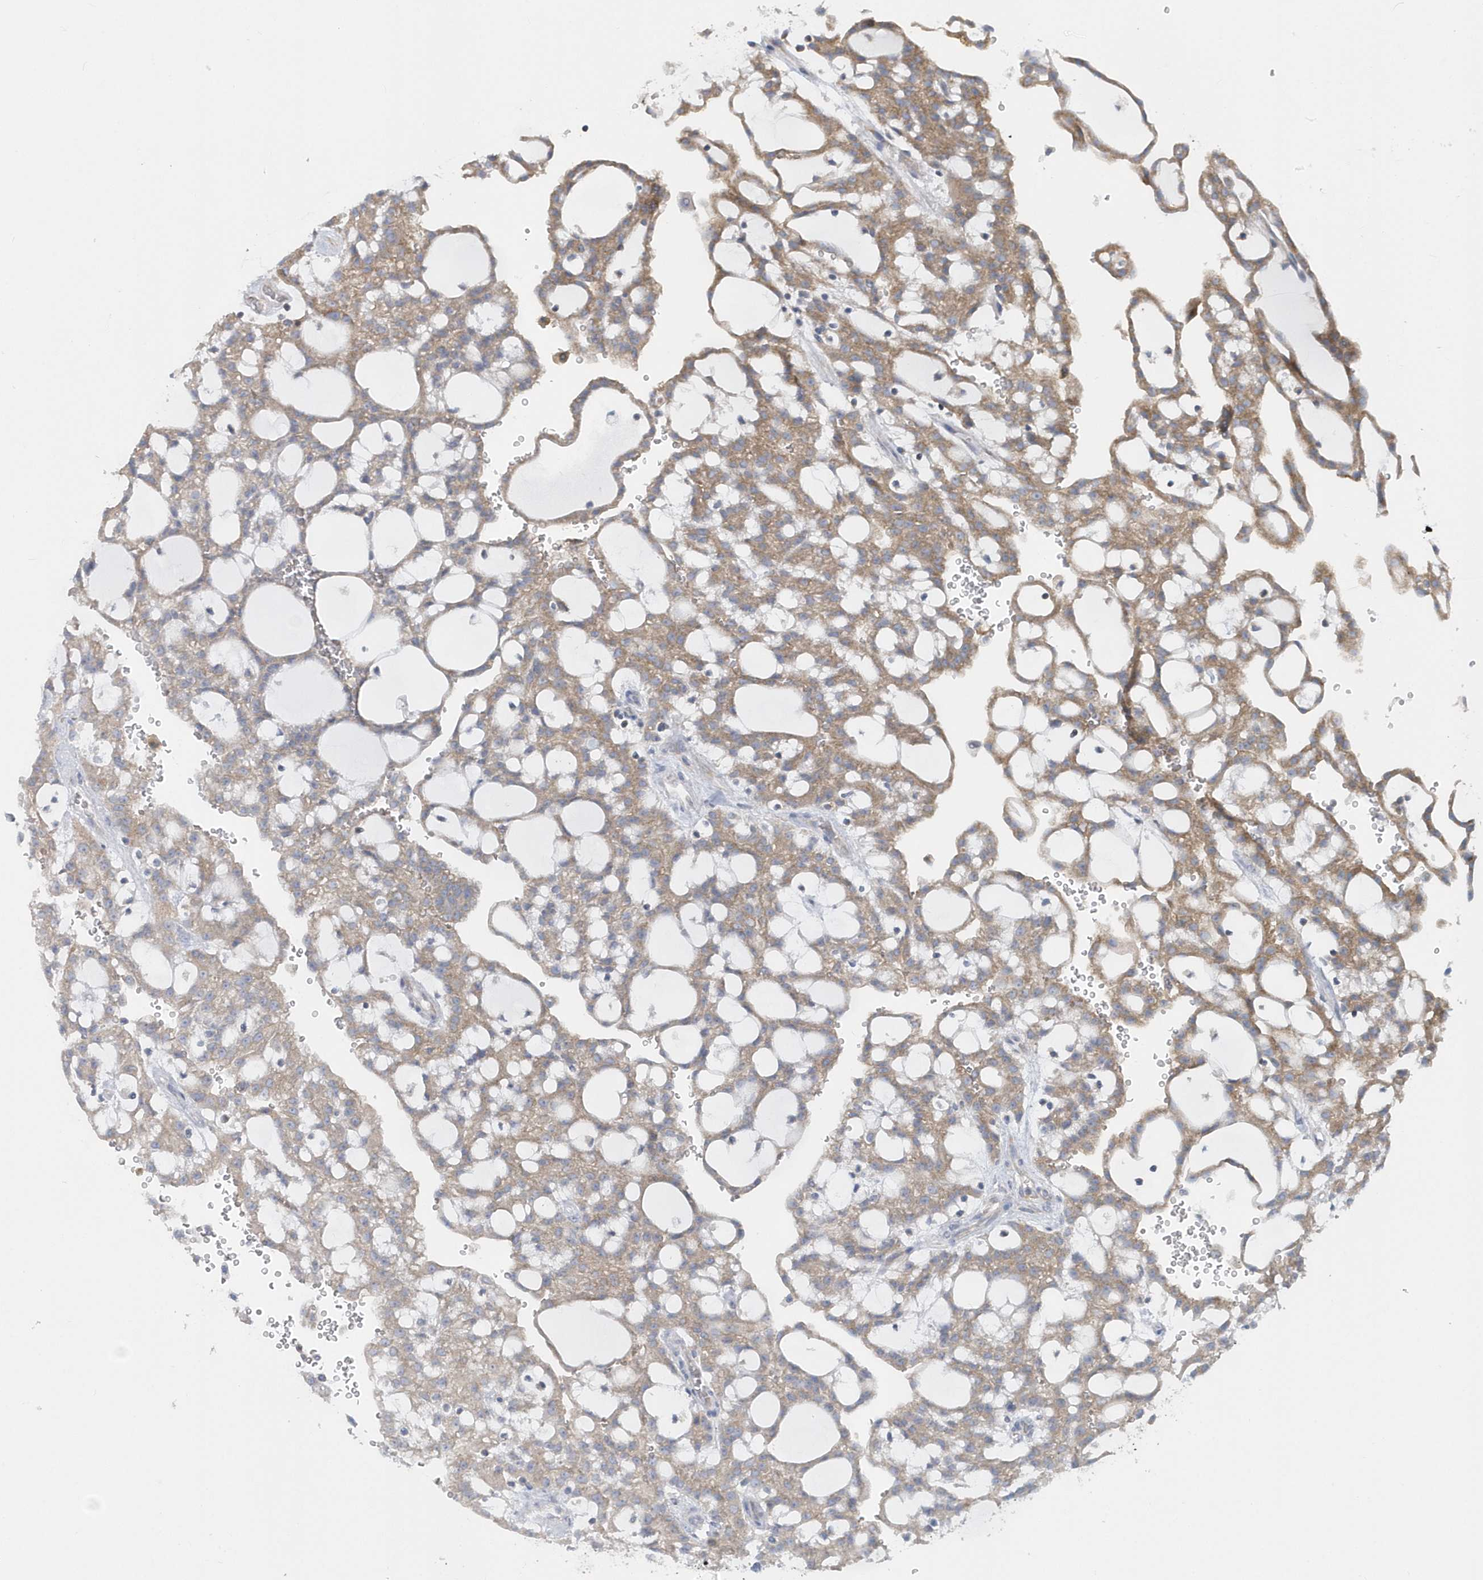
{"staining": {"intensity": "weak", "quantity": ">75%", "location": "cytoplasmic/membranous"}, "tissue": "renal cancer", "cell_type": "Tumor cells", "image_type": "cancer", "snomed": [{"axis": "morphology", "description": "Adenocarcinoma, NOS"}, {"axis": "topography", "description": "Kidney"}], "caption": "Immunohistochemical staining of renal cancer (adenocarcinoma) demonstrates low levels of weak cytoplasmic/membranous protein expression in approximately >75% of tumor cells.", "gene": "EIF3C", "patient": {"sex": "male", "age": 63}}